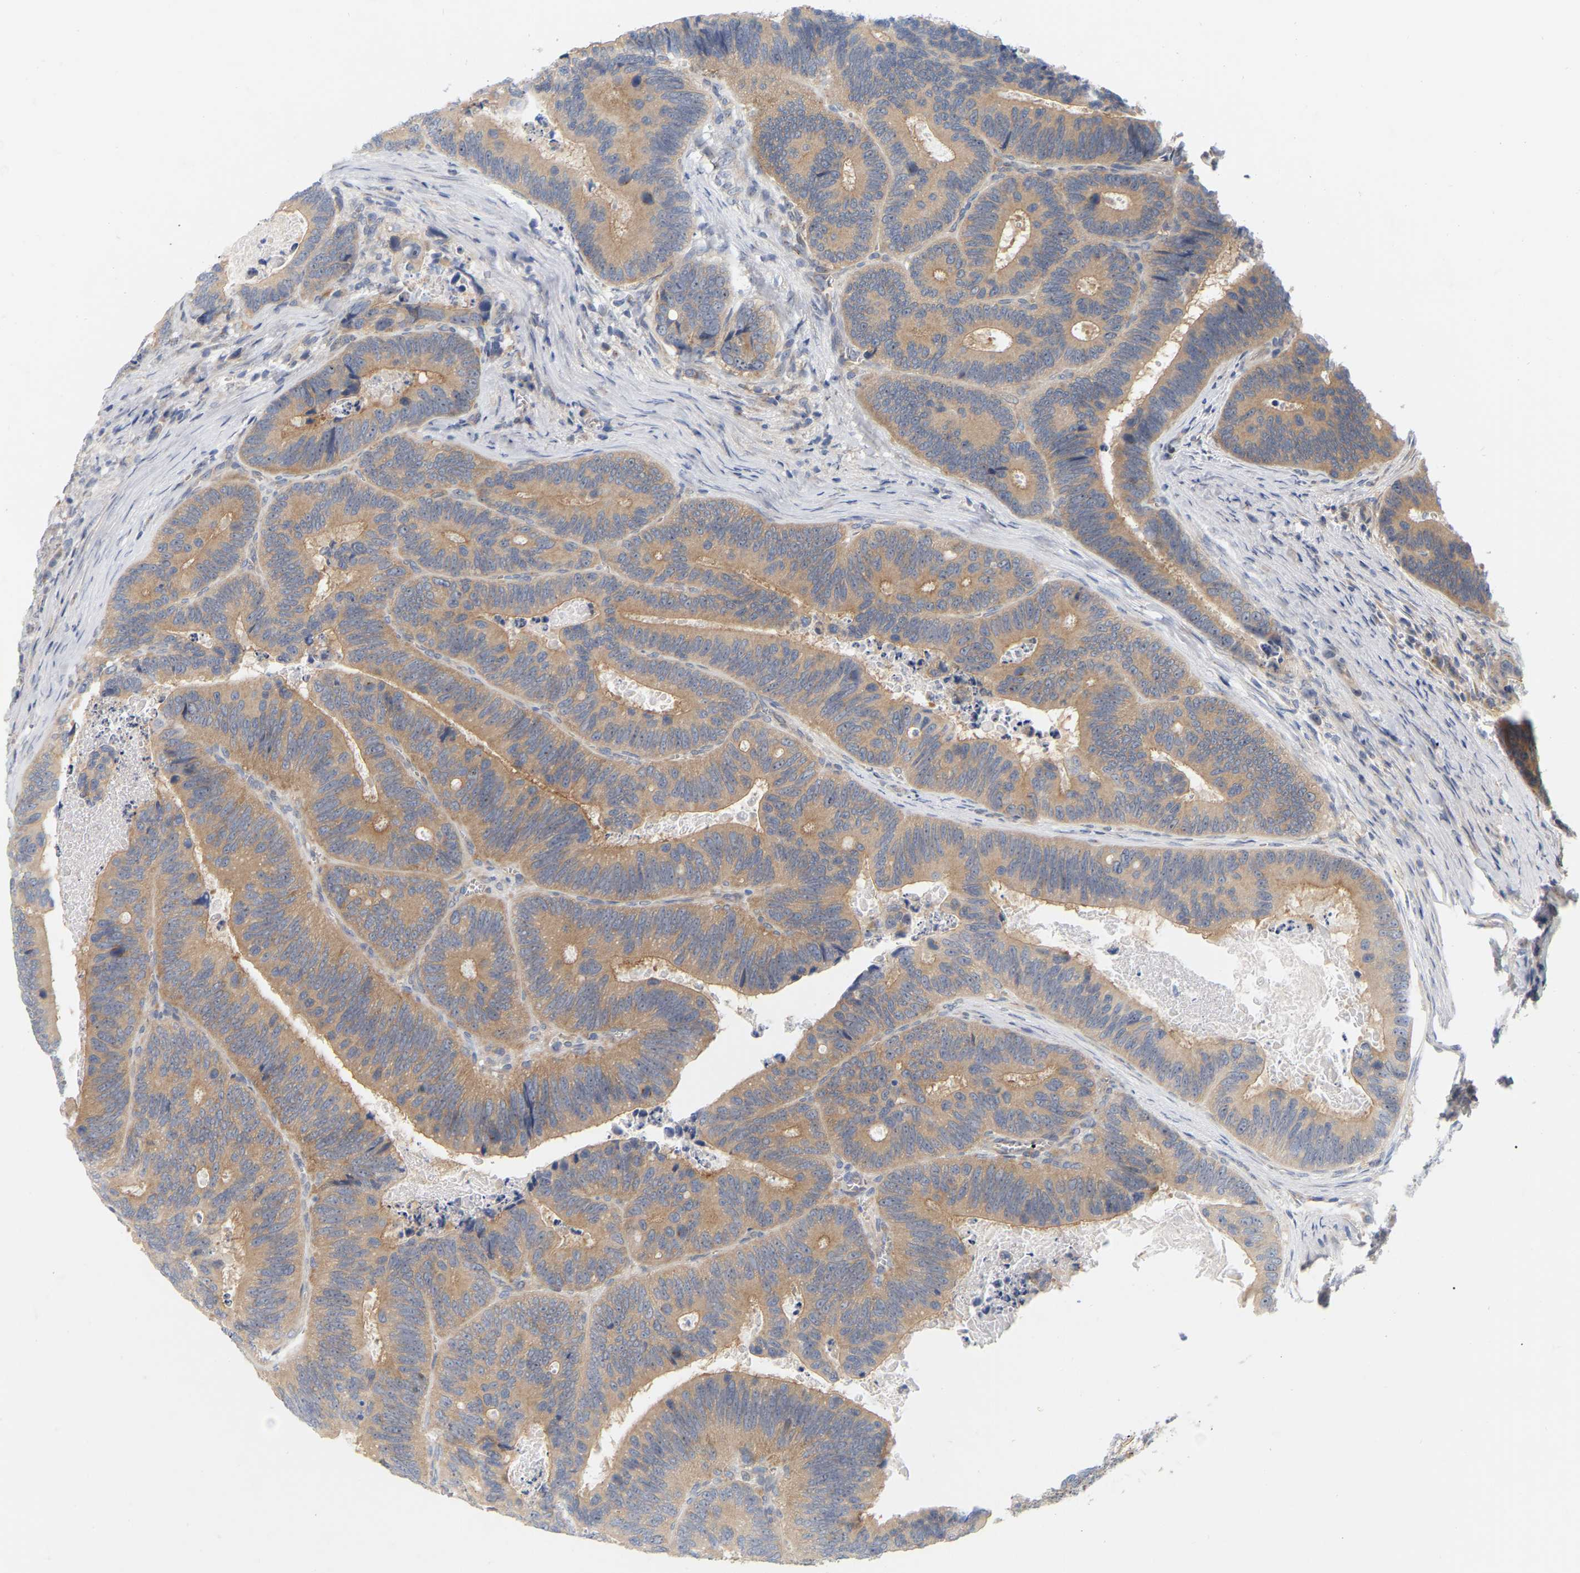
{"staining": {"intensity": "moderate", "quantity": ">75%", "location": "cytoplasmic/membranous"}, "tissue": "colorectal cancer", "cell_type": "Tumor cells", "image_type": "cancer", "snomed": [{"axis": "morphology", "description": "Inflammation, NOS"}, {"axis": "morphology", "description": "Adenocarcinoma, NOS"}, {"axis": "topography", "description": "Colon"}], "caption": "A histopathology image showing moderate cytoplasmic/membranous expression in approximately >75% of tumor cells in colorectal cancer (adenocarcinoma), as visualized by brown immunohistochemical staining.", "gene": "MINDY4", "patient": {"sex": "male", "age": 72}}